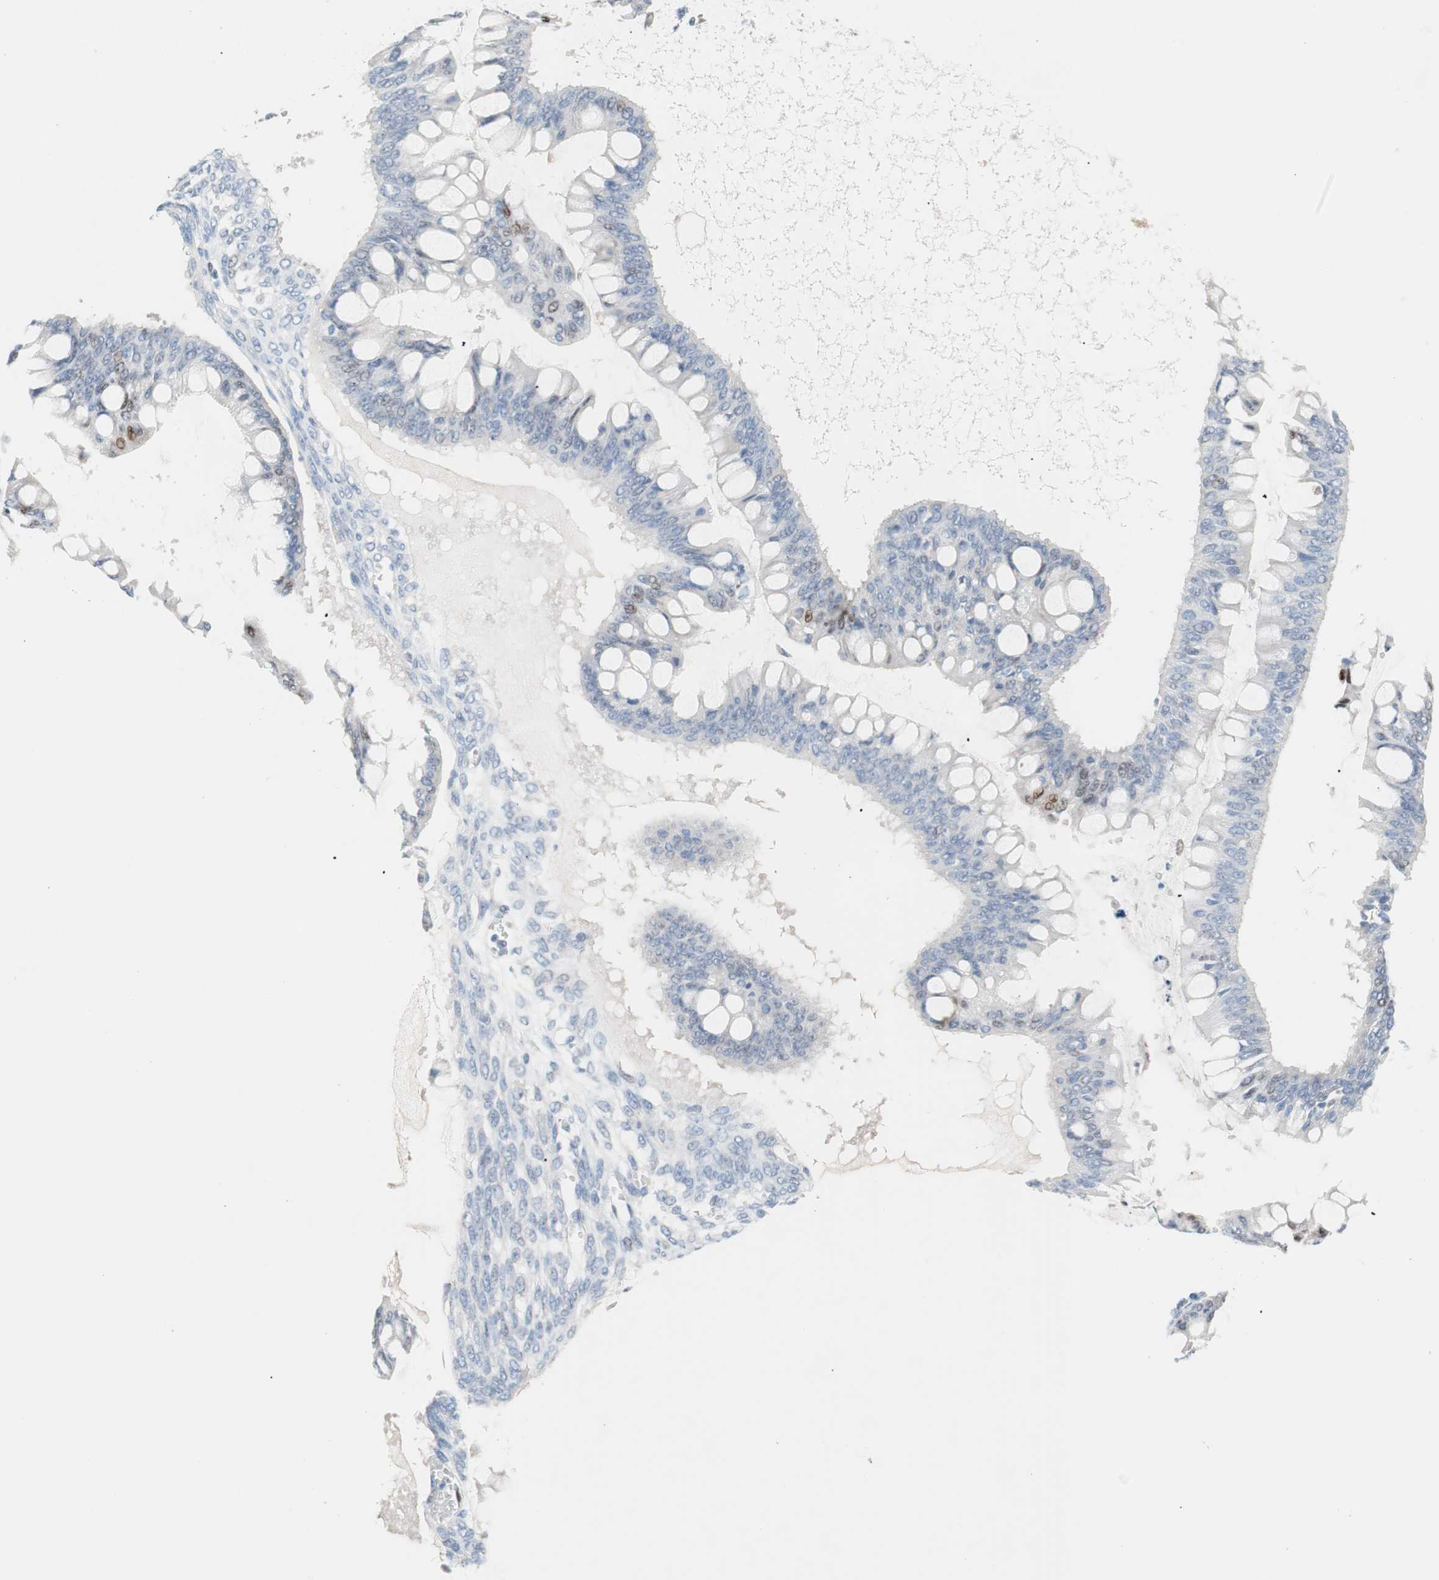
{"staining": {"intensity": "moderate", "quantity": "<25%", "location": "nuclear"}, "tissue": "ovarian cancer", "cell_type": "Tumor cells", "image_type": "cancer", "snomed": [{"axis": "morphology", "description": "Cystadenocarcinoma, mucinous, NOS"}, {"axis": "topography", "description": "Ovary"}], "caption": "An immunohistochemistry (IHC) photomicrograph of neoplastic tissue is shown. Protein staining in brown shows moderate nuclear positivity in ovarian mucinous cystadenocarcinoma within tumor cells. The staining was performed using DAB (3,3'-diaminobenzidine) to visualize the protein expression in brown, while the nuclei were stained in blue with hematoxylin (Magnification: 20x).", "gene": "FOSL1", "patient": {"sex": "female", "age": 73}}